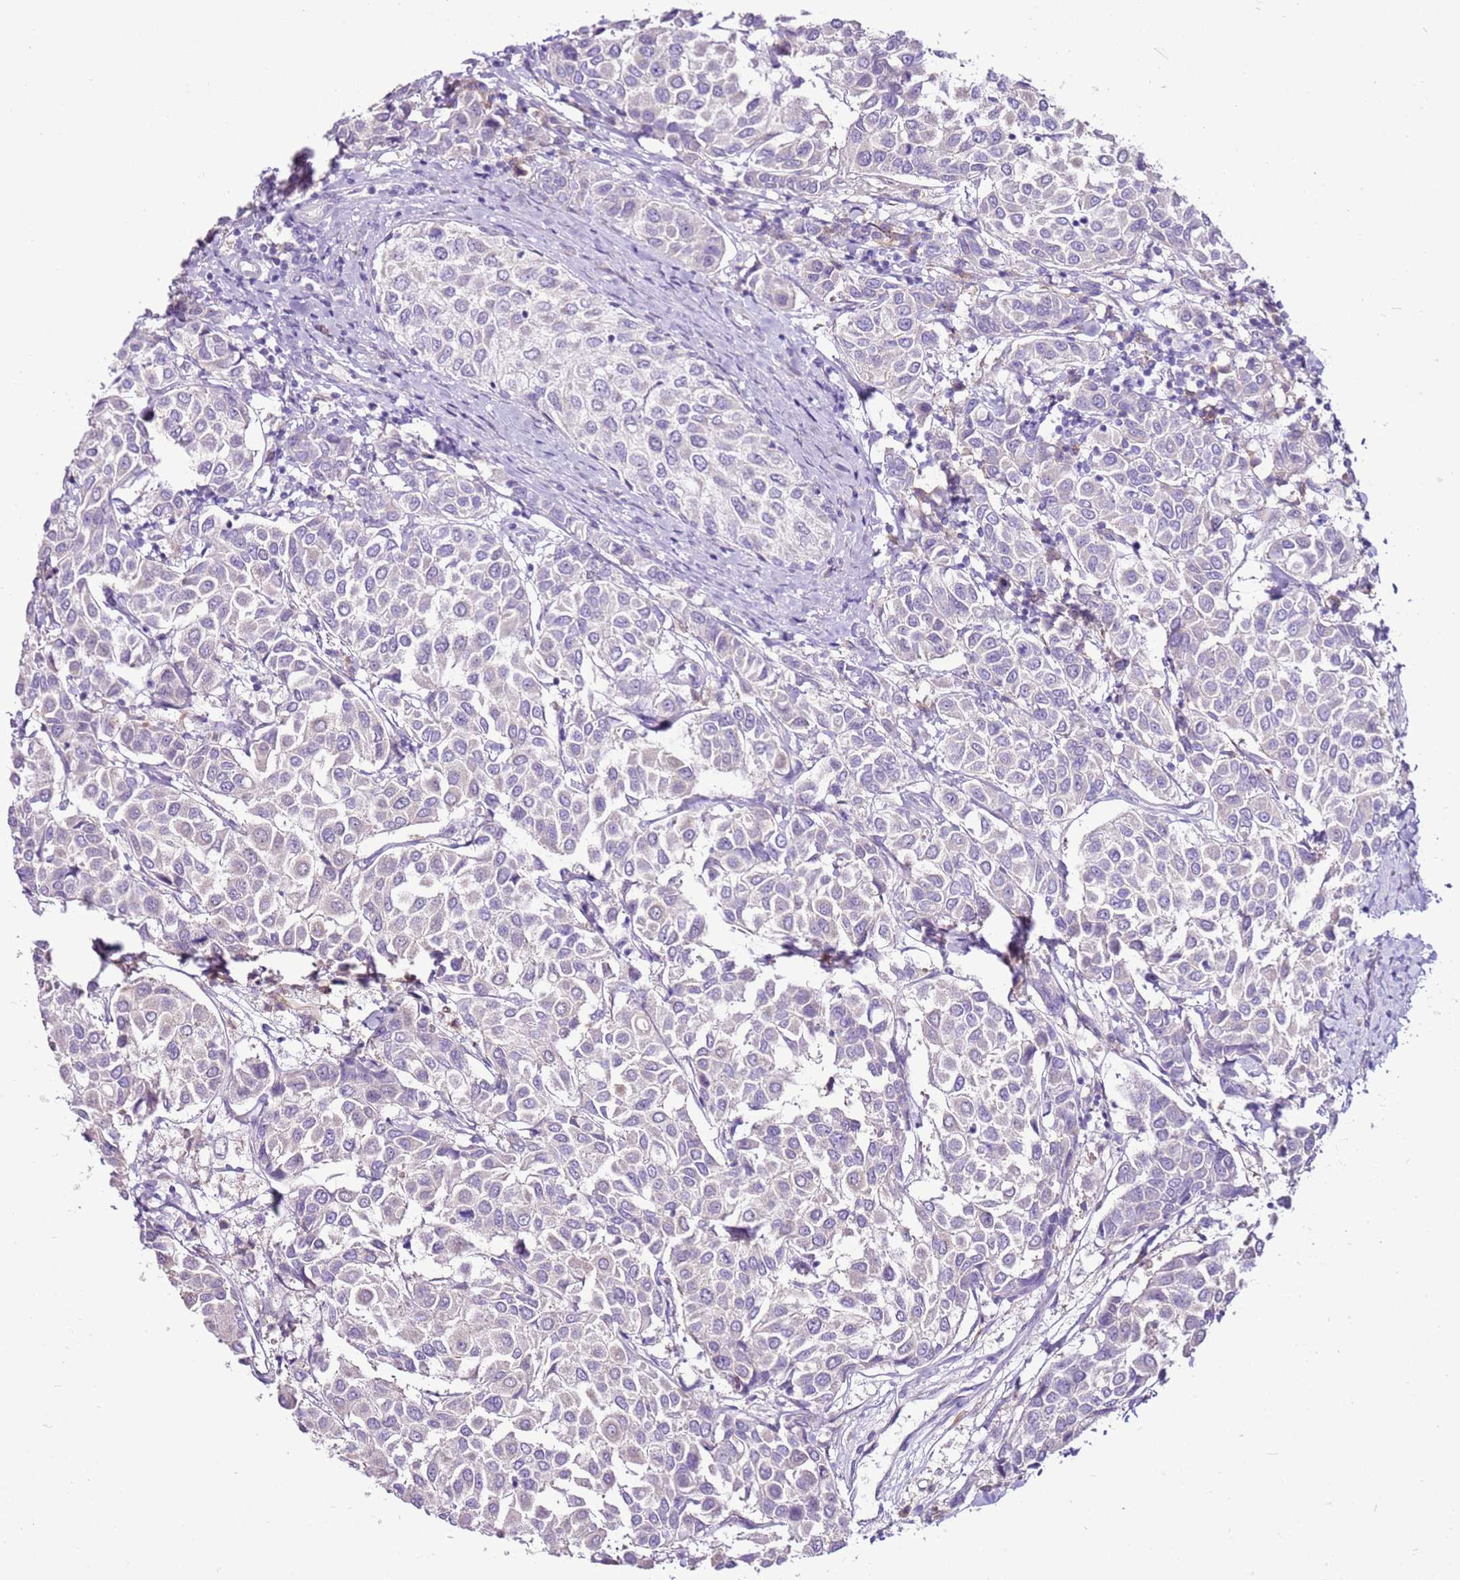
{"staining": {"intensity": "negative", "quantity": "none", "location": "none"}, "tissue": "breast cancer", "cell_type": "Tumor cells", "image_type": "cancer", "snomed": [{"axis": "morphology", "description": "Duct carcinoma"}, {"axis": "topography", "description": "Breast"}], "caption": "There is no significant staining in tumor cells of intraductal carcinoma (breast).", "gene": "SLC38A5", "patient": {"sex": "female", "age": 55}}